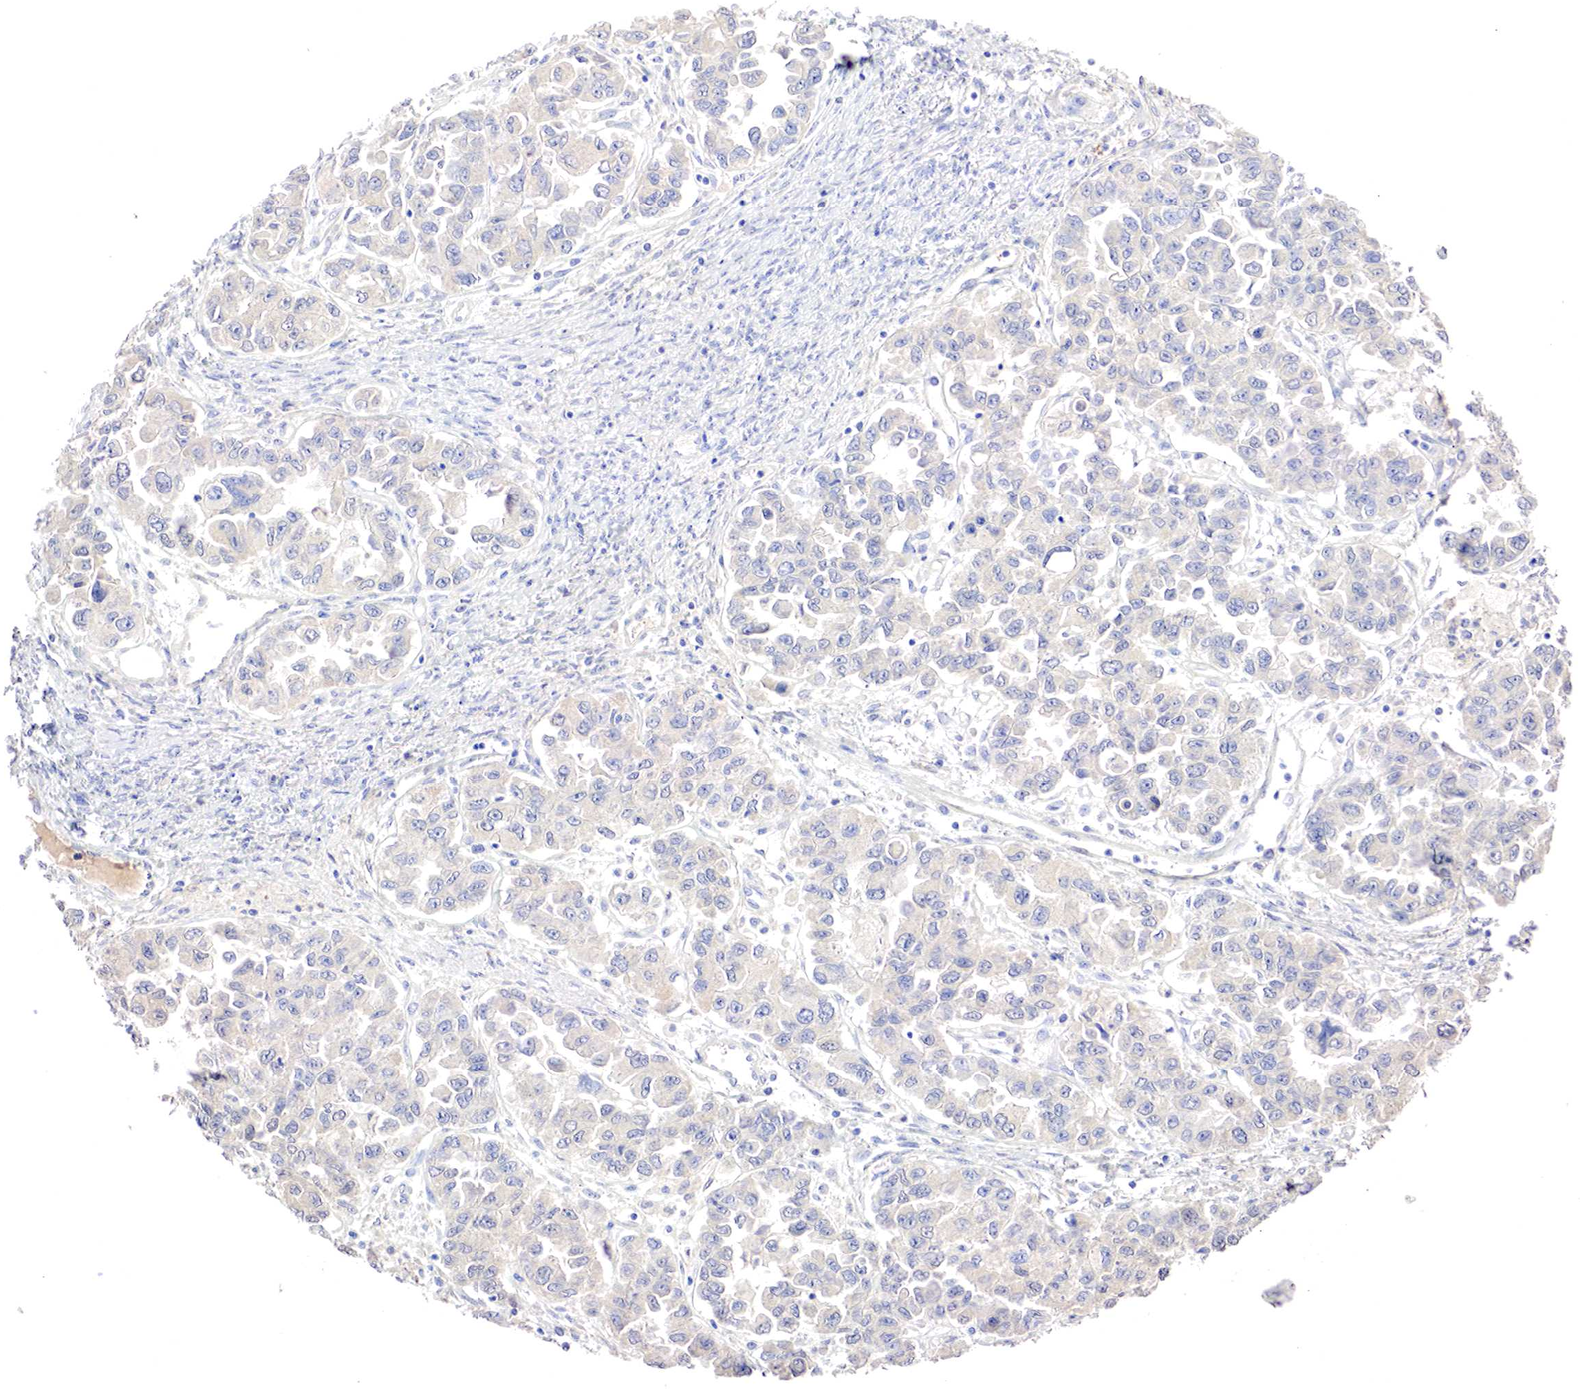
{"staining": {"intensity": "negative", "quantity": "none", "location": "none"}, "tissue": "ovarian cancer", "cell_type": "Tumor cells", "image_type": "cancer", "snomed": [{"axis": "morphology", "description": "Cystadenocarcinoma, serous, NOS"}, {"axis": "topography", "description": "Ovary"}], "caption": "Immunohistochemistry of ovarian cancer demonstrates no staining in tumor cells.", "gene": "GATA1", "patient": {"sex": "female", "age": 84}}